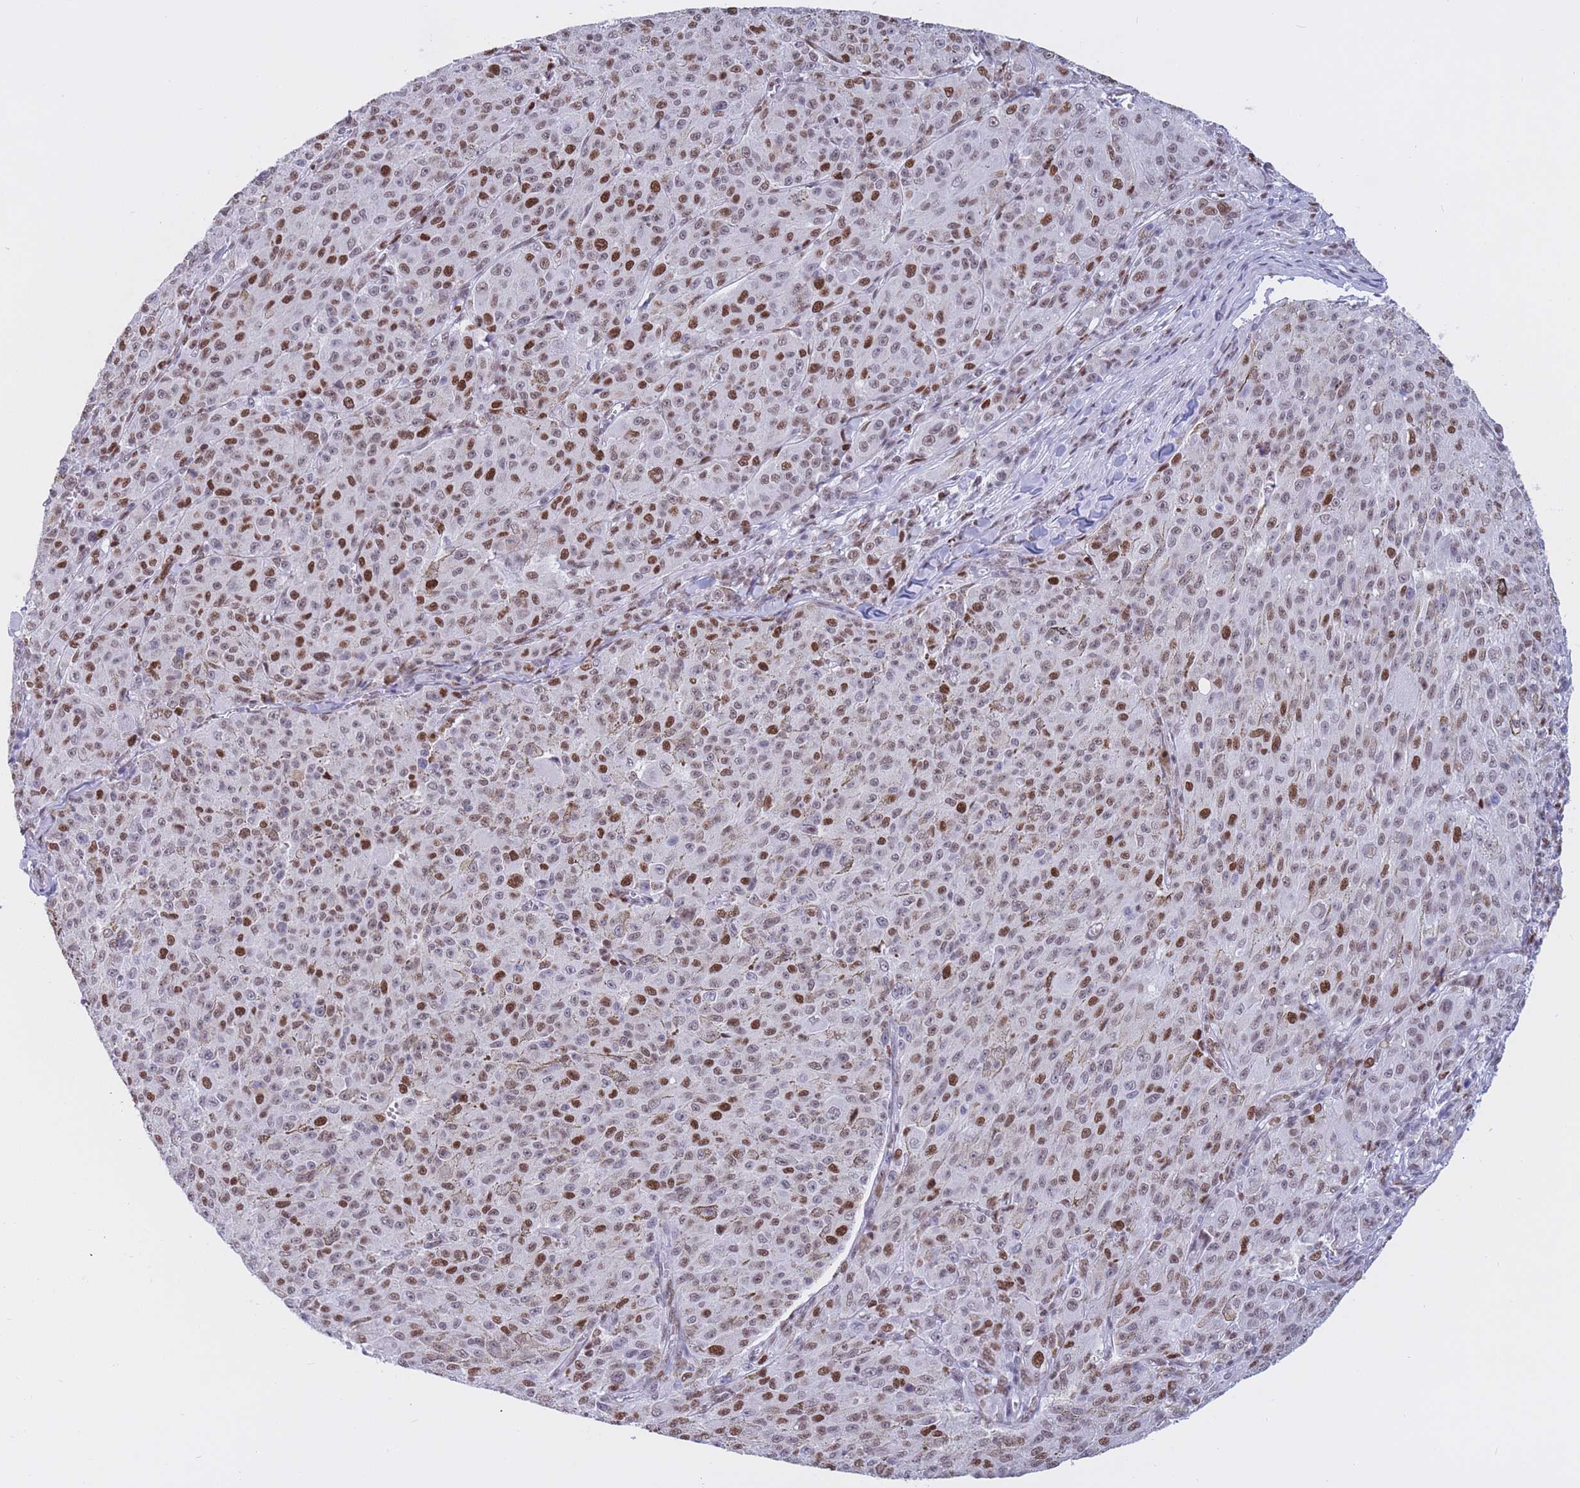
{"staining": {"intensity": "strong", "quantity": "25%-75%", "location": "nuclear"}, "tissue": "melanoma", "cell_type": "Tumor cells", "image_type": "cancer", "snomed": [{"axis": "morphology", "description": "Malignant melanoma, NOS"}, {"axis": "topography", "description": "Skin"}], "caption": "Malignant melanoma tissue shows strong nuclear positivity in about 25%-75% of tumor cells Immunohistochemistry (ihc) stains the protein in brown and the nuclei are stained blue.", "gene": "NASP", "patient": {"sex": "female", "age": 52}}